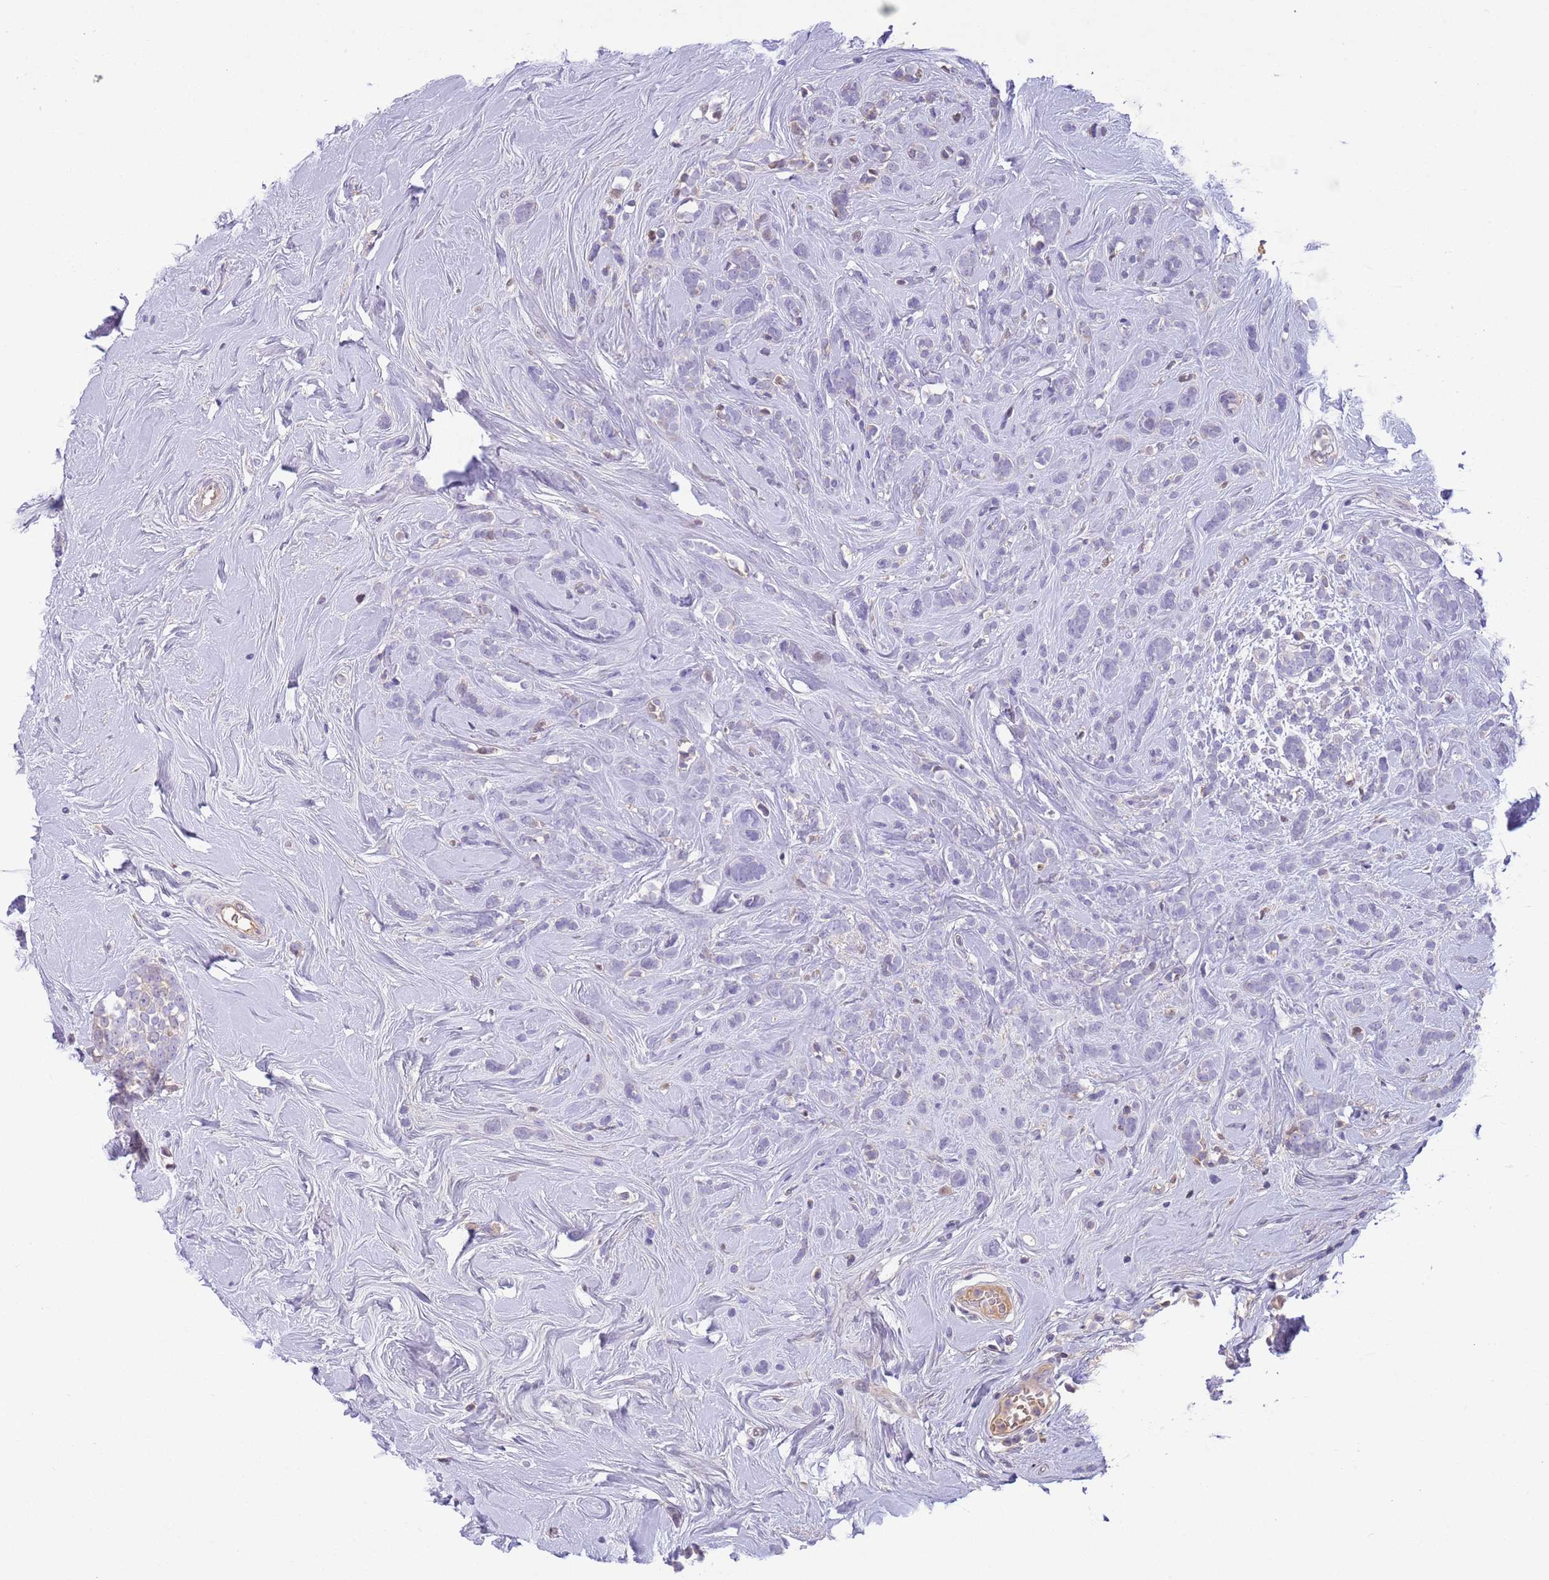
{"staining": {"intensity": "negative", "quantity": "none", "location": "none"}, "tissue": "breast cancer", "cell_type": "Tumor cells", "image_type": "cancer", "snomed": [{"axis": "morphology", "description": "Lobular carcinoma"}, {"axis": "topography", "description": "Breast"}], "caption": "Tumor cells are negative for protein expression in human breast cancer (lobular carcinoma).", "gene": "IGFL4", "patient": {"sex": "female", "age": 58}}